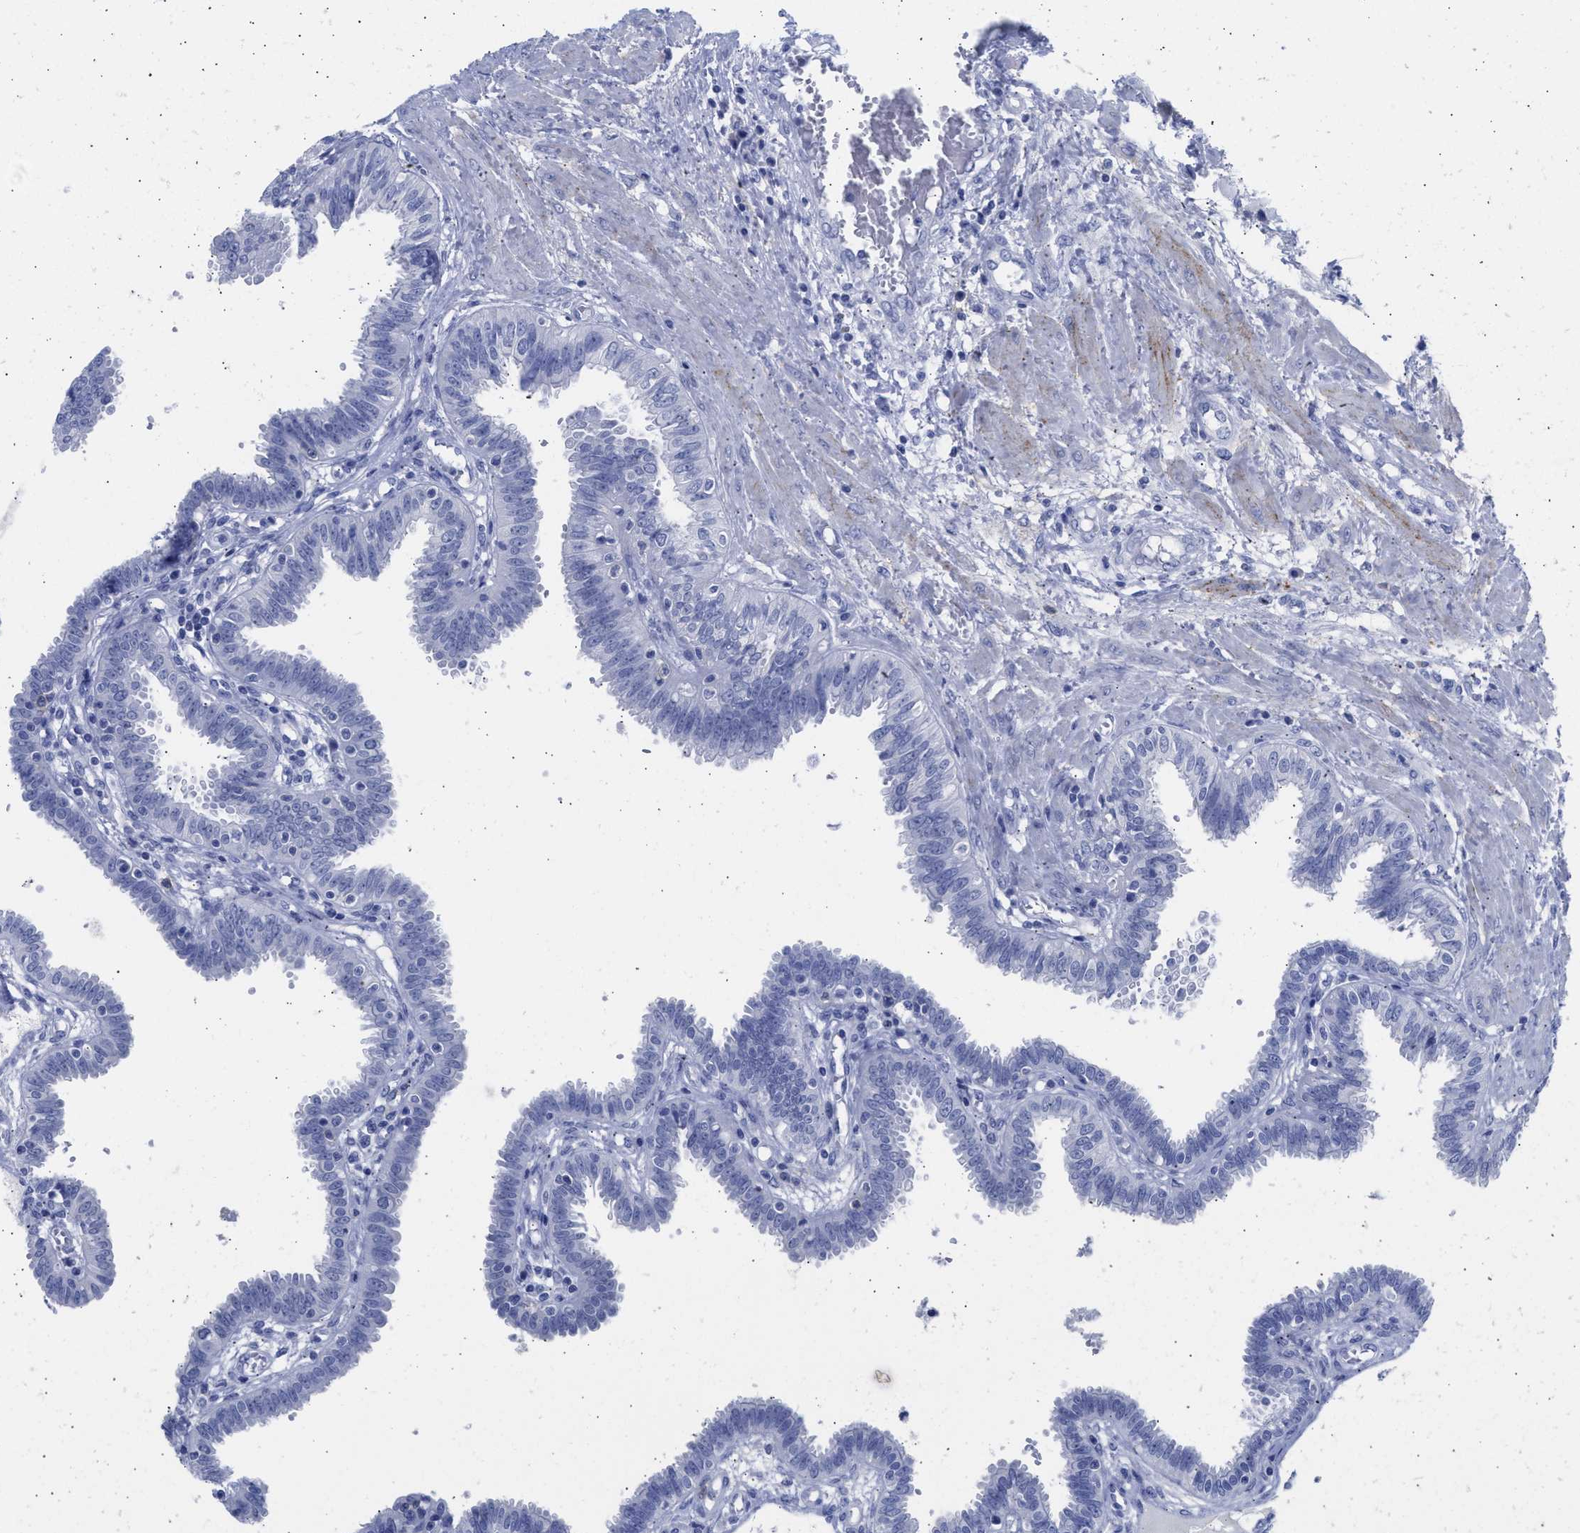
{"staining": {"intensity": "negative", "quantity": "none", "location": "none"}, "tissue": "fallopian tube", "cell_type": "Glandular cells", "image_type": "normal", "snomed": [{"axis": "morphology", "description": "Normal tissue, NOS"}, {"axis": "topography", "description": "Fallopian tube"}], "caption": "IHC of normal human fallopian tube reveals no expression in glandular cells. The staining was performed using DAB to visualize the protein expression in brown, while the nuclei were stained in blue with hematoxylin (Magnification: 20x).", "gene": "NCAM1", "patient": {"sex": "female", "age": 32}}